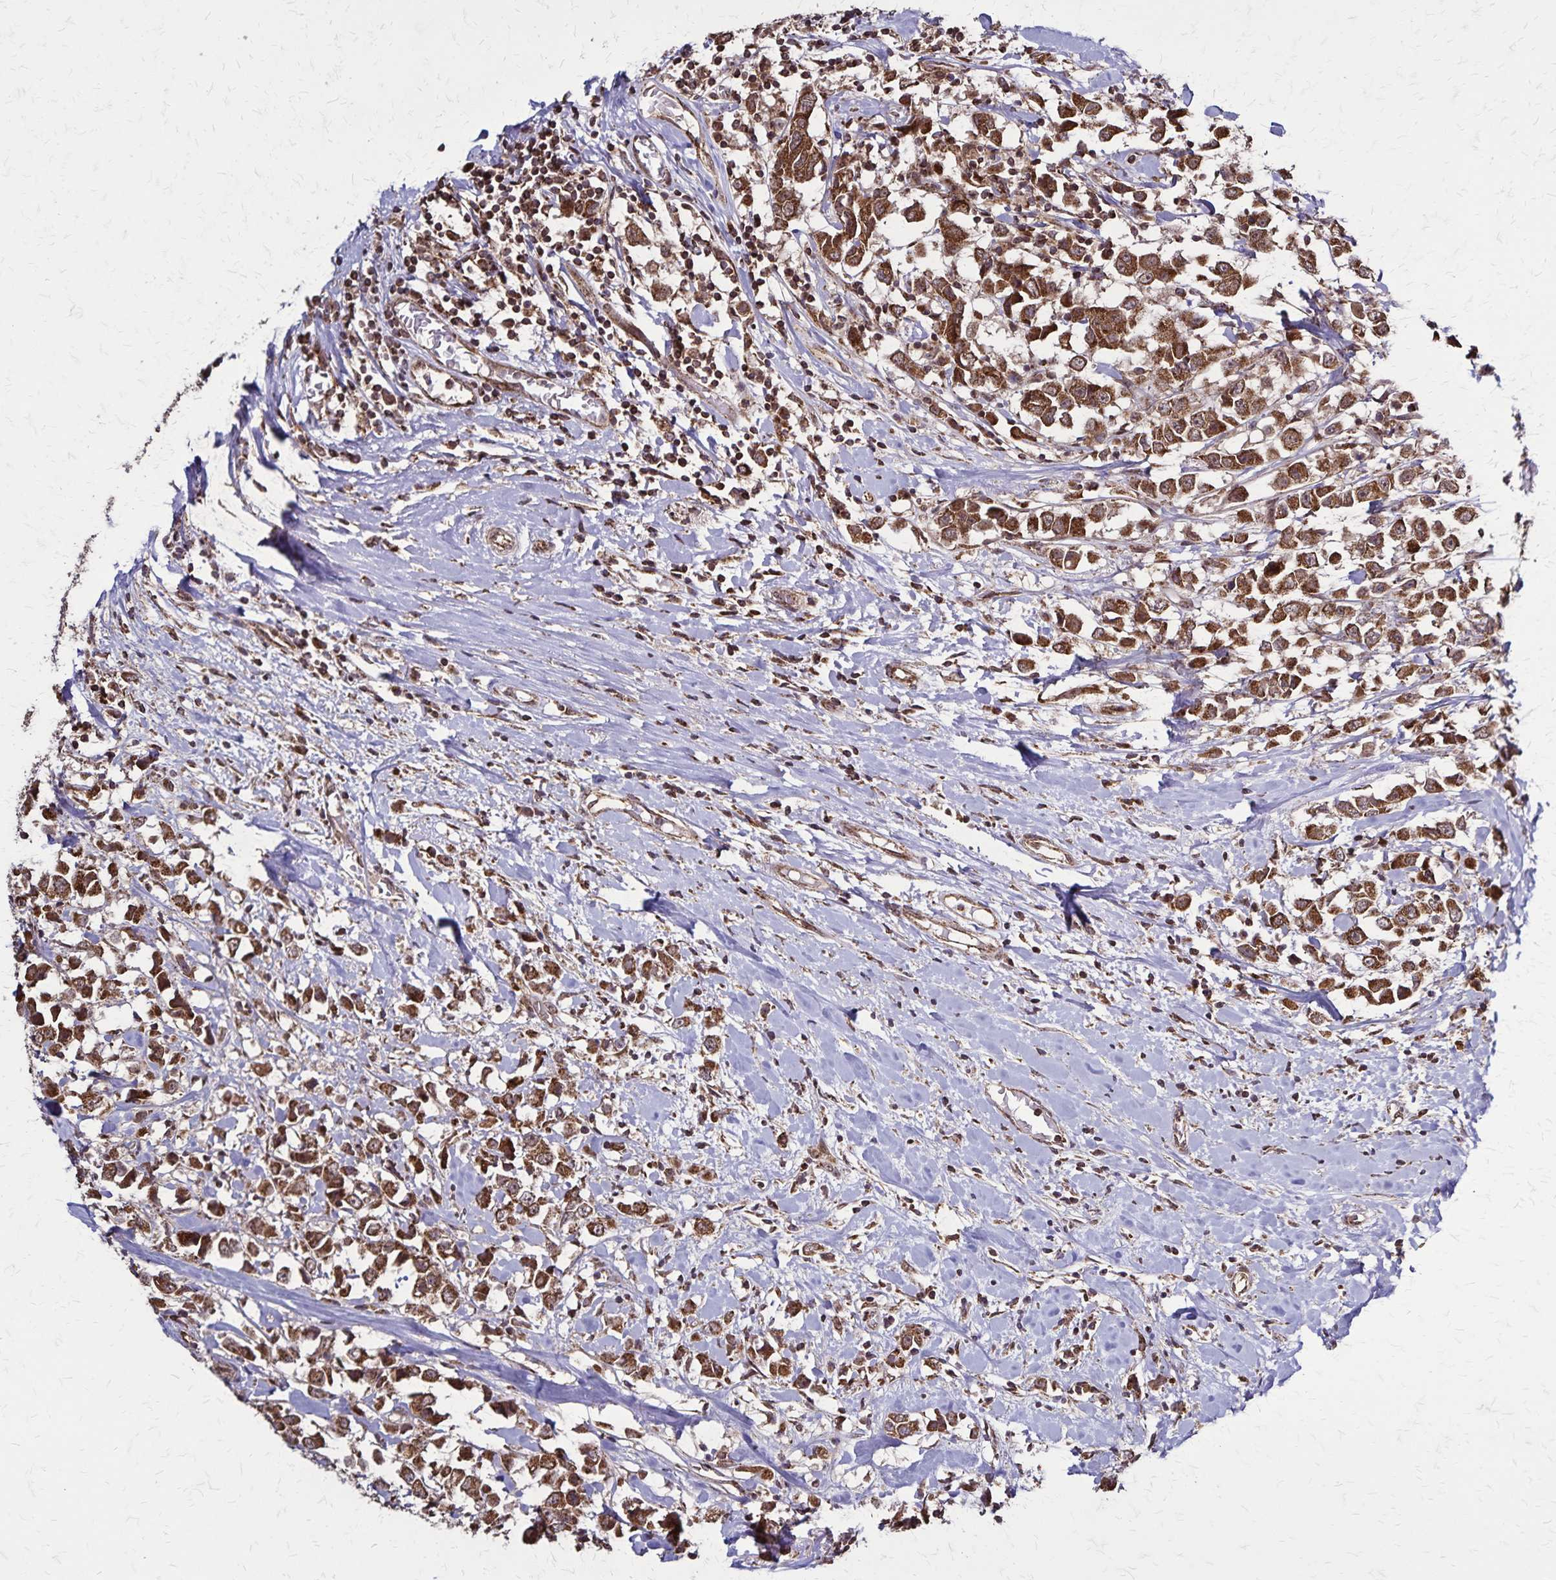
{"staining": {"intensity": "strong", "quantity": ">75%", "location": "cytoplasmic/membranous"}, "tissue": "breast cancer", "cell_type": "Tumor cells", "image_type": "cancer", "snomed": [{"axis": "morphology", "description": "Duct carcinoma"}, {"axis": "topography", "description": "Breast"}], "caption": "A histopathology image of human intraductal carcinoma (breast) stained for a protein displays strong cytoplasmic/membranous brown staining in tumor cells.", "gene": "NFS1", "patient": {"sex": "female", "age": 61}}